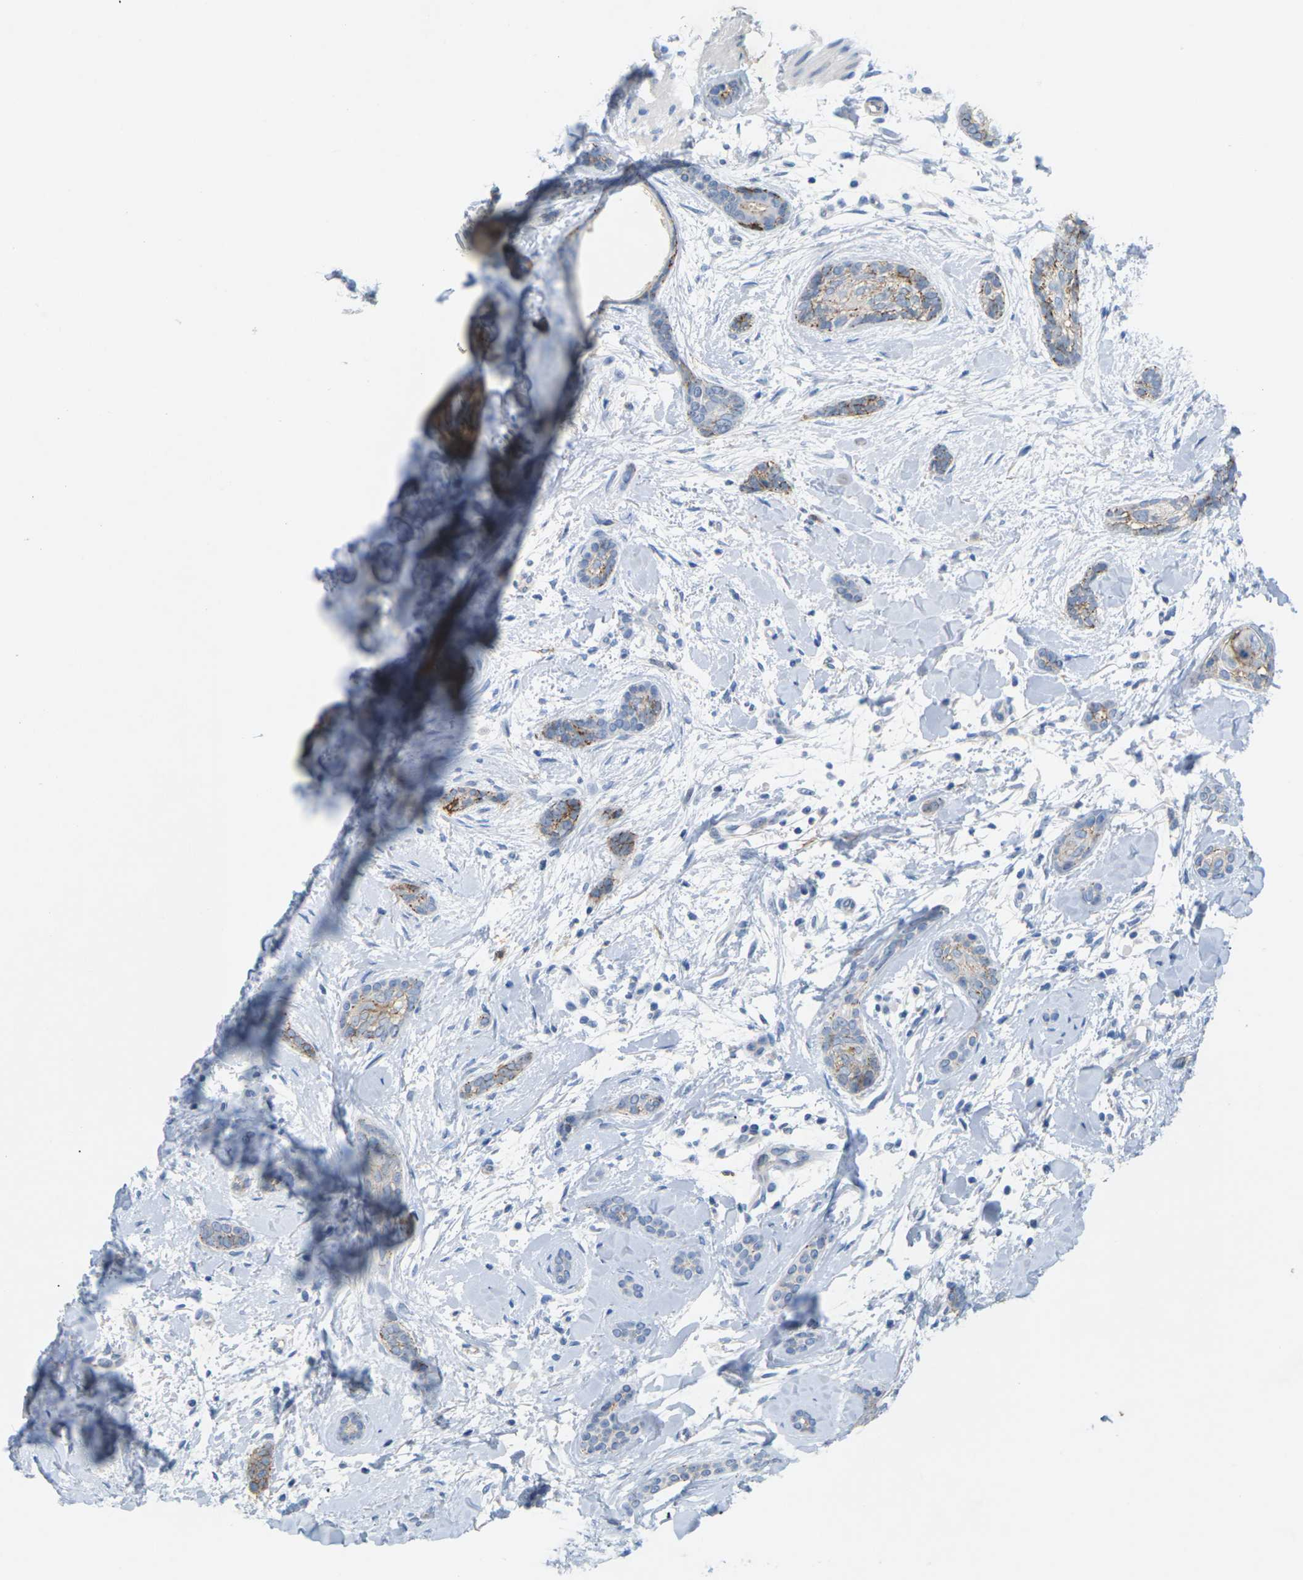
{"staining": {"intensity": "moderate", "quantity": "25%-75%", "location": "cytoplasmic/membranous"}, "tissue": "skin cancer", "cell_type": "Tumor cells", "image_type": "cancer", "snomed": [{"axis": "morphology", "description": "Basal cell carcinoma"}, {"axis": "morphology", "description": "Adnexal tumor, benign"}, {"axis": "topography", "description": "Skin"}], "caption": "The image exhibits staining of skin cancer, revealing moderate cytoplasmic/membranous protein positivity (brown color) within tumor cells.", "gene": "CLDN3", "patient": {"sex": "female", "age": 42}}